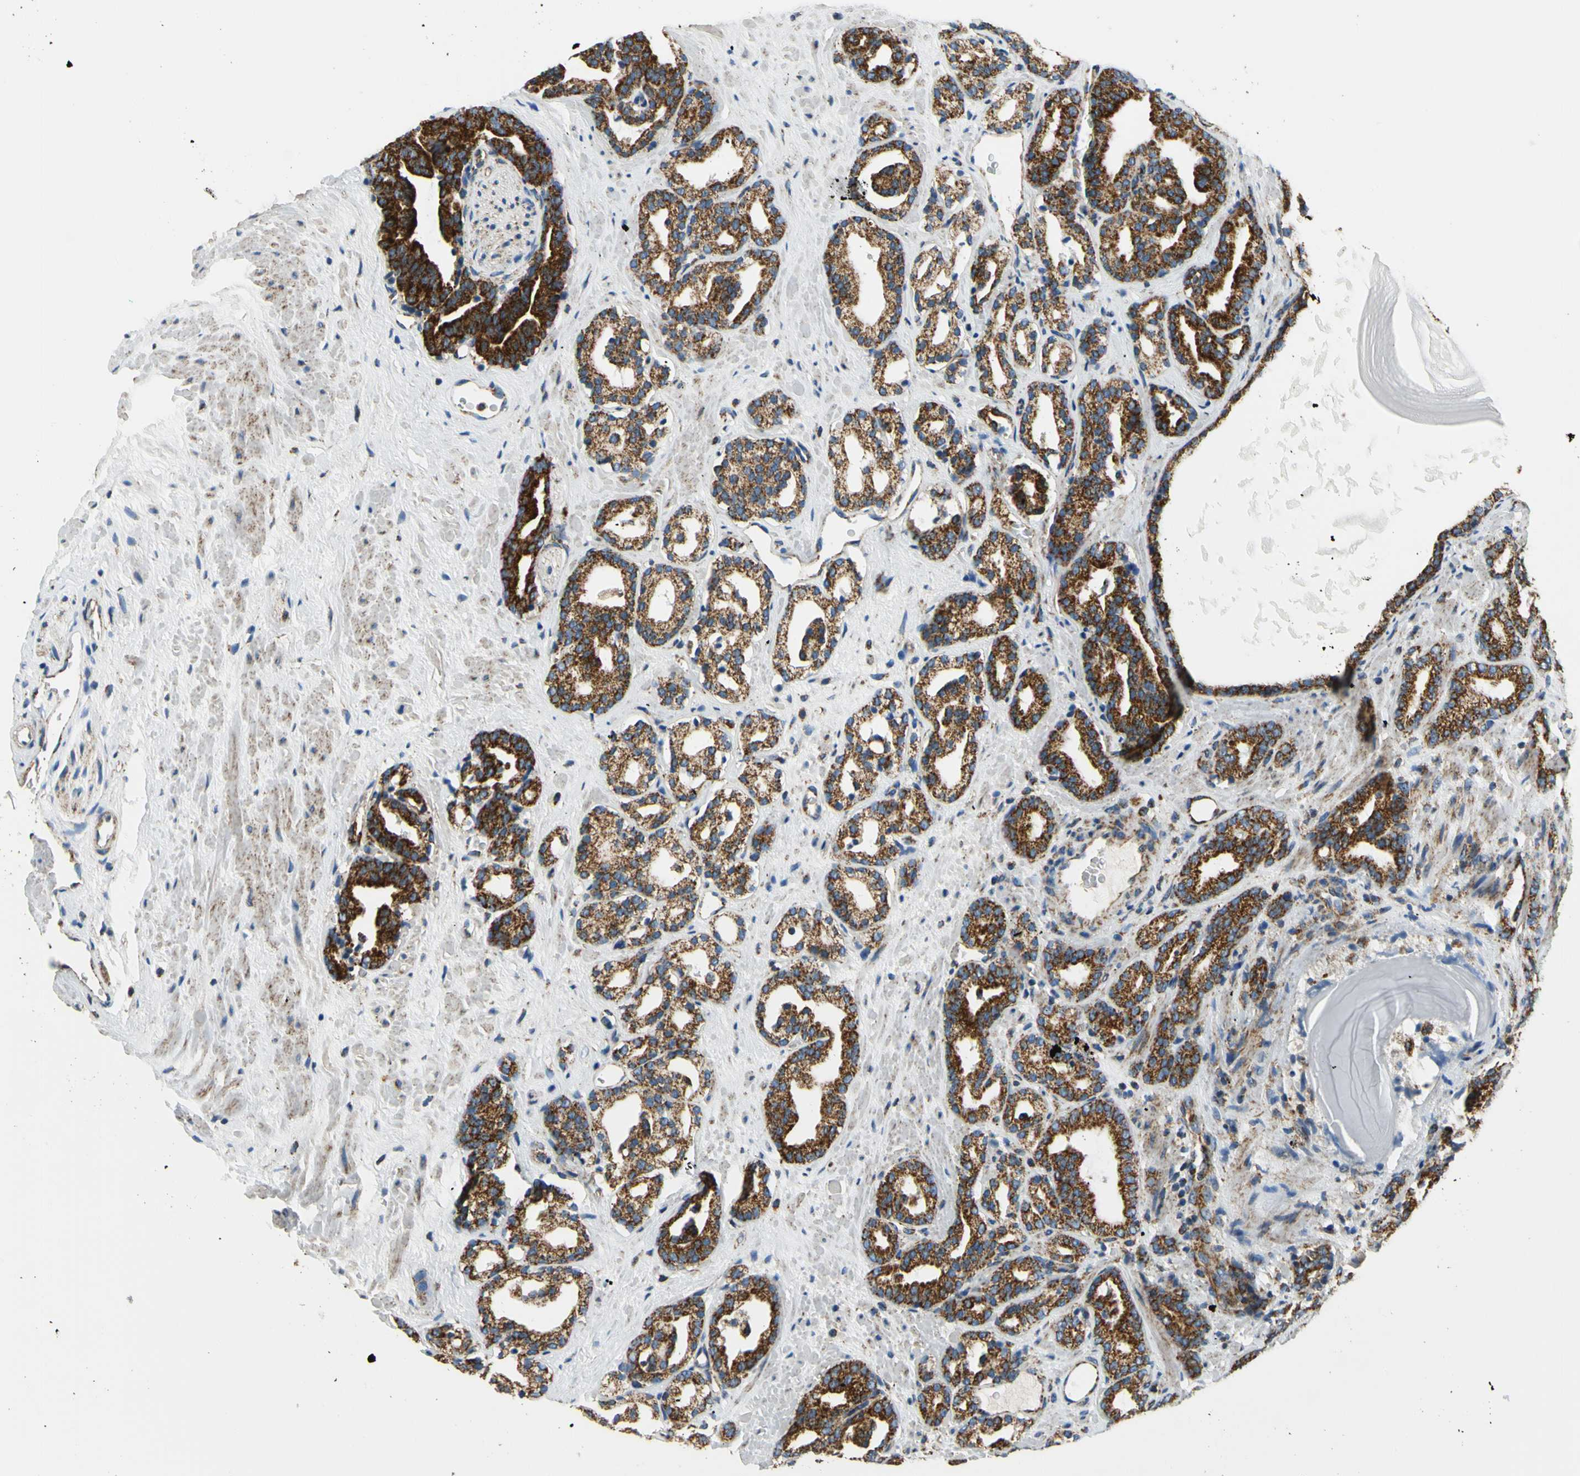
{"staining": {"intensity": "strong", "quantity": ">75%", "location": "cytoplasmic/membranous"}, "tissue": "prostate cancer", "cell_type": "Tumor cells", "image_type": "cancer", "snomed": [{"axis": "morphology", "description": "Adenocarcinoma, Low grade"}, {"axis": "topography", "description": "Prostate"}], "caption": "Prostate cancer (low-grade adenocarcinoma) stained for a protein exhibits strong cytoplasmic/membranous positivity in tumor cells.", "gene": "MAVS", "patient": {"sex": "male", "age": 63}}